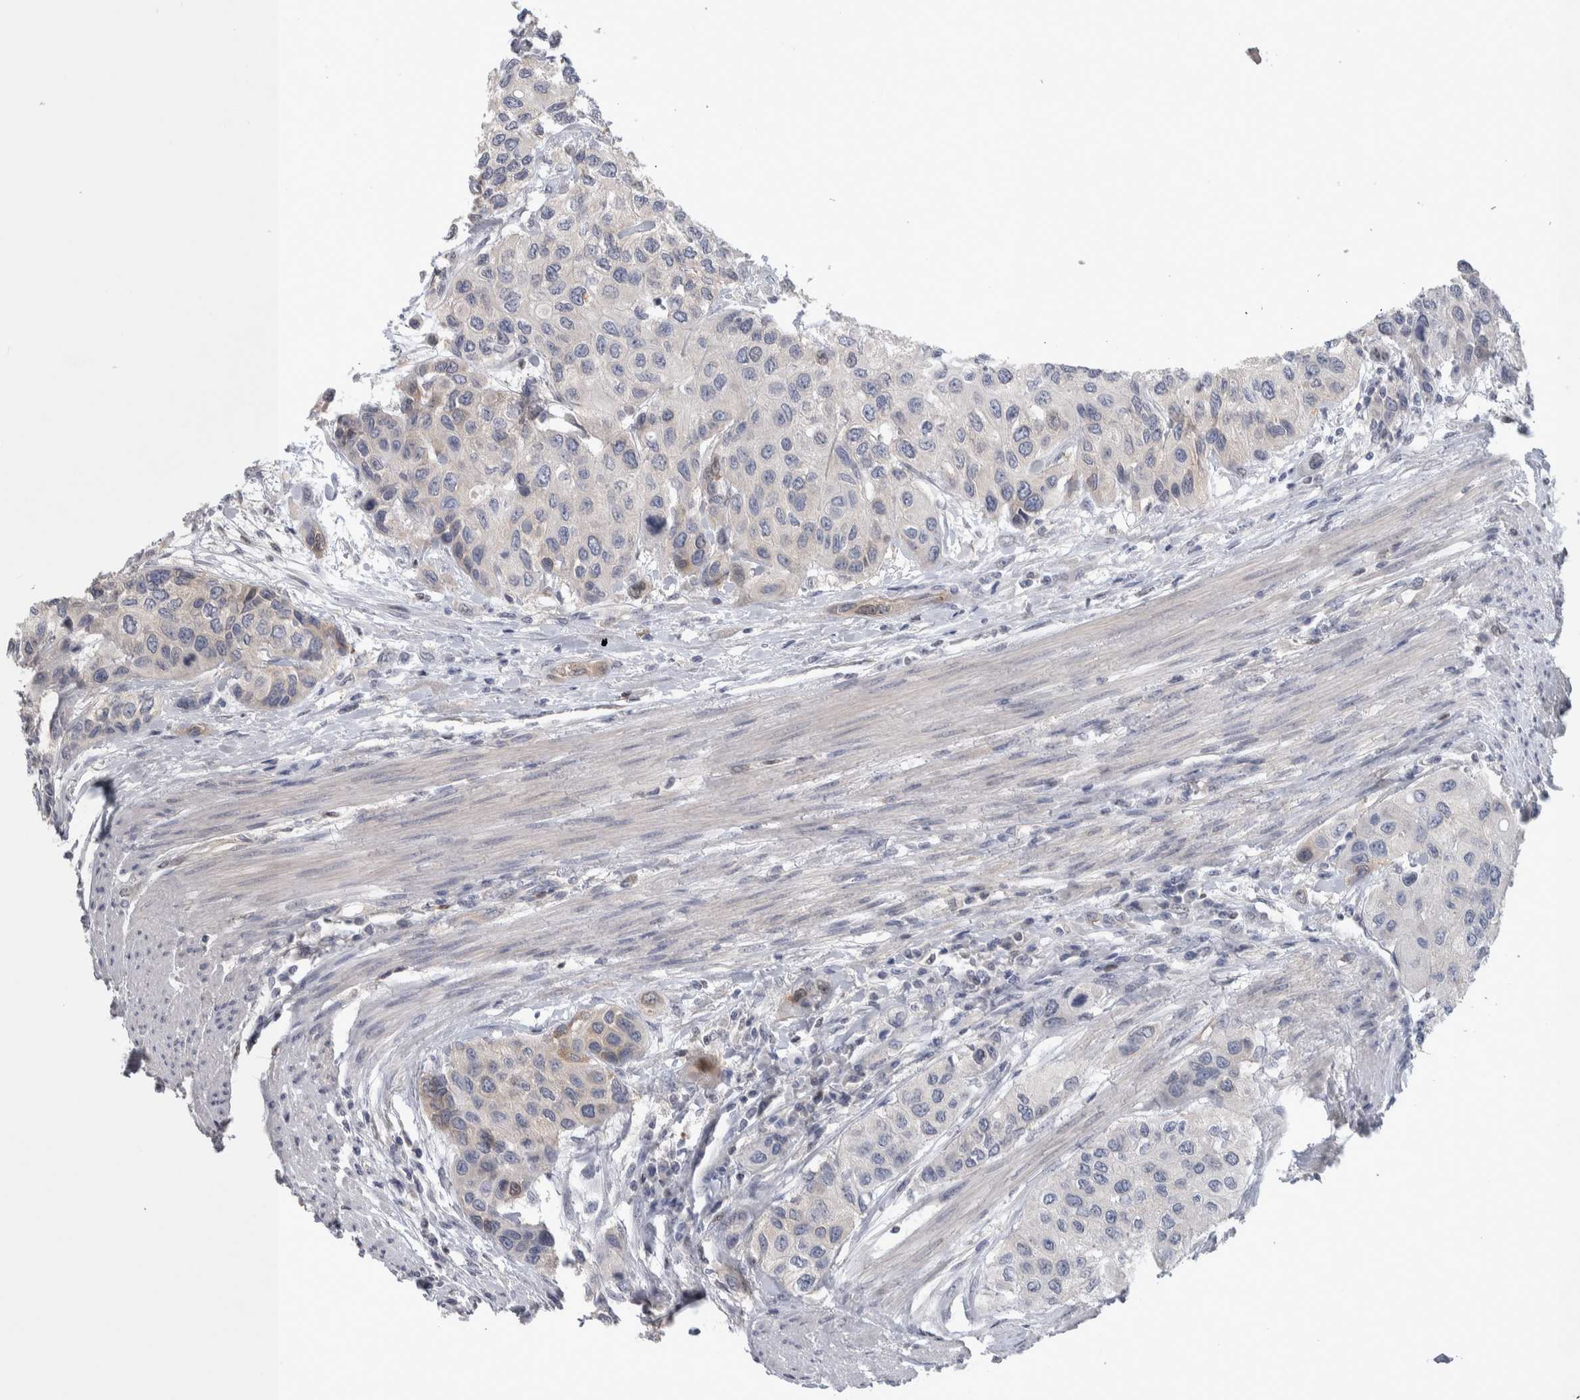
{"staining": {"intensity": "negative", "quantity": "none", "location": "none"}, "tissue": "urothelial cancer", "cell_type": "Tumor cells", "image_type": "cancer", "snomed": [{"axis": "morphology", "description": "Urothelial carcinoma, High grade"}, {"axis": "topography", "description": "Urinary bladder"}], "caption": "Urothelial cancer was stained to show a protein in brown. There is no significant expression in tumor cells. (DAB immunohistochemistry visualized using brightfield microscopy, high magnification).", "gene": "NFKB2", "patient": {"sex": "female", "age": 56}}